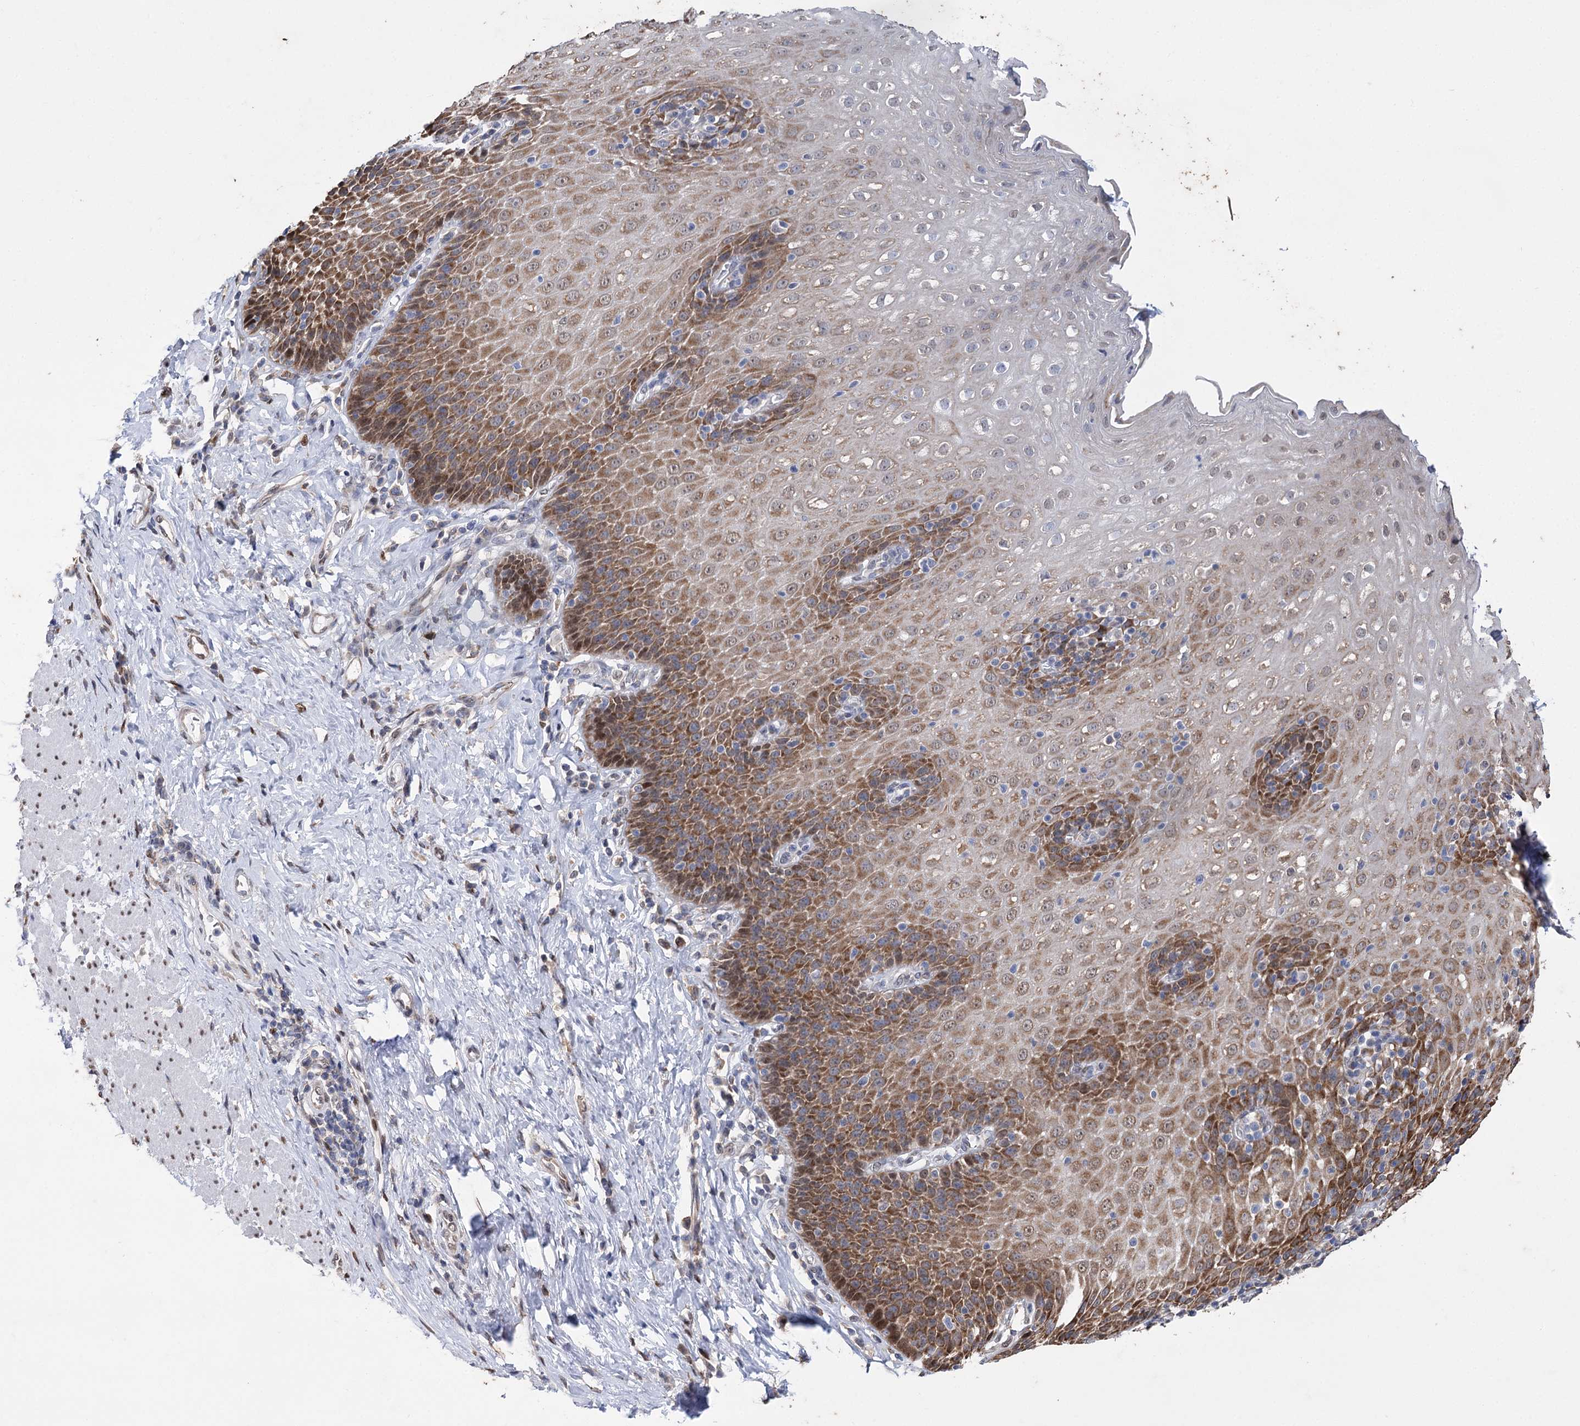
{"staining": {"intensity": "strong", "quantity": "25%-75%", "location": "cytoplasmic/membranous,nuclear"}, "tissue": "esophagus", "cell_type": "Squamous epithelial cells", "image_type": "normal", "snomed": [{"axis": "morphology", "description": "Normal tissue, NOS"}, {"axis": "topography", "description": "Esophagus"}], "caption": "Brown immunohistochemical staining in unremarkable esophagus reveals strong cytoplasmic/membranous,nuclear expression in about 25%-75% of squamous epithelial cells. Nuclei are stained in blue.", "gene": "NFU1", "patient": {"sex": "female", "age": 61}}